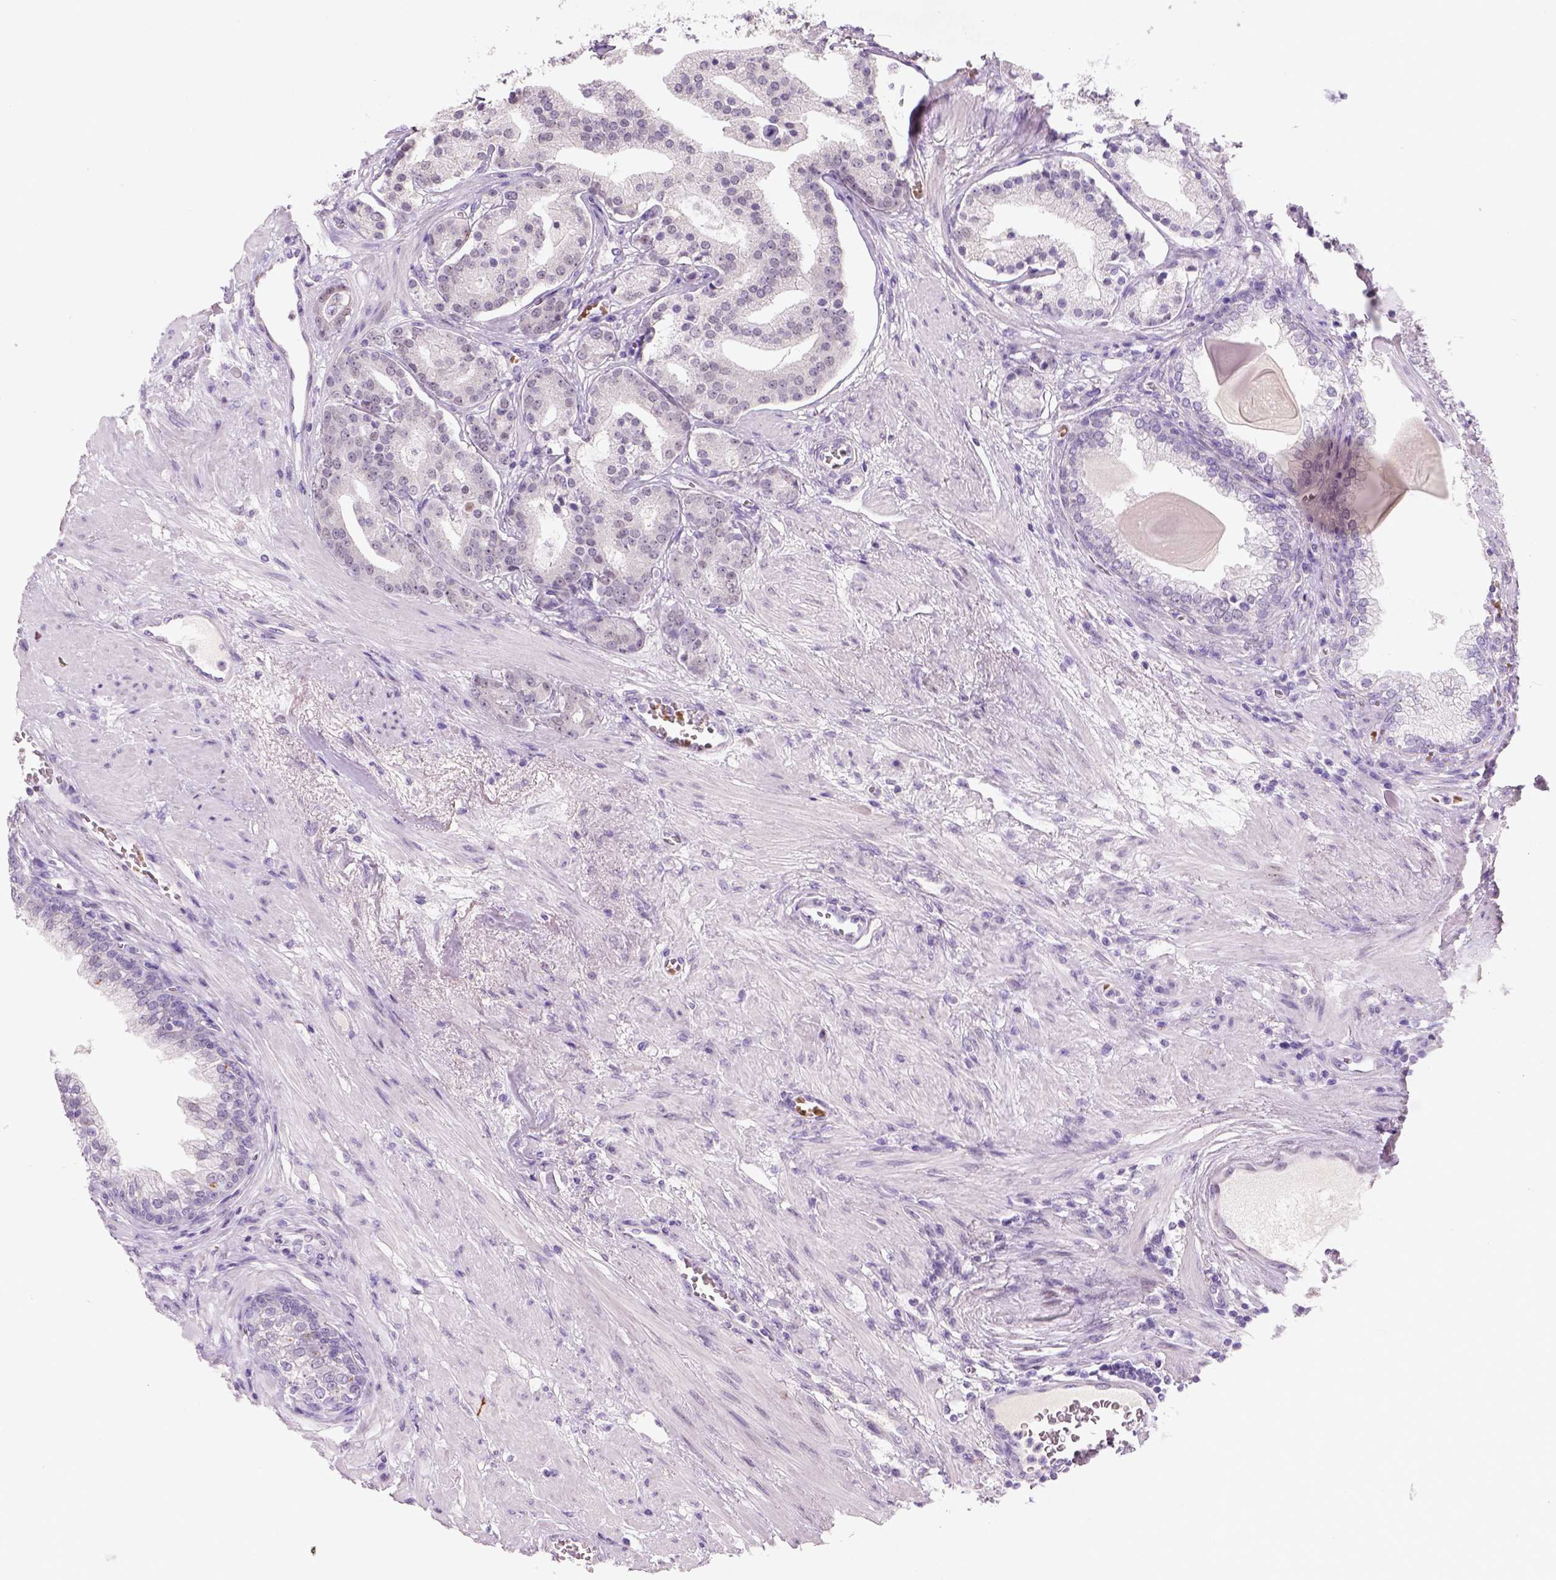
{"staining": {"intensity": "negative", "quantity": "none", "location": "none"}, "tissue": "prostate cancer", "cell_type": "Tumor cells", "image_type": "cancer", "snomed": [{"axis": "morphology", "description": "Adenocarcinoma, NOS"}, {"axis": "topography", "description": "Prostate"}], "caption": "An IHC micrograph of prostate cancer is shown. There is no staining in tumor cells of prostate cancer.", "gene": "ZMAT4", "patient": {"sex": "male", "age": 69}}